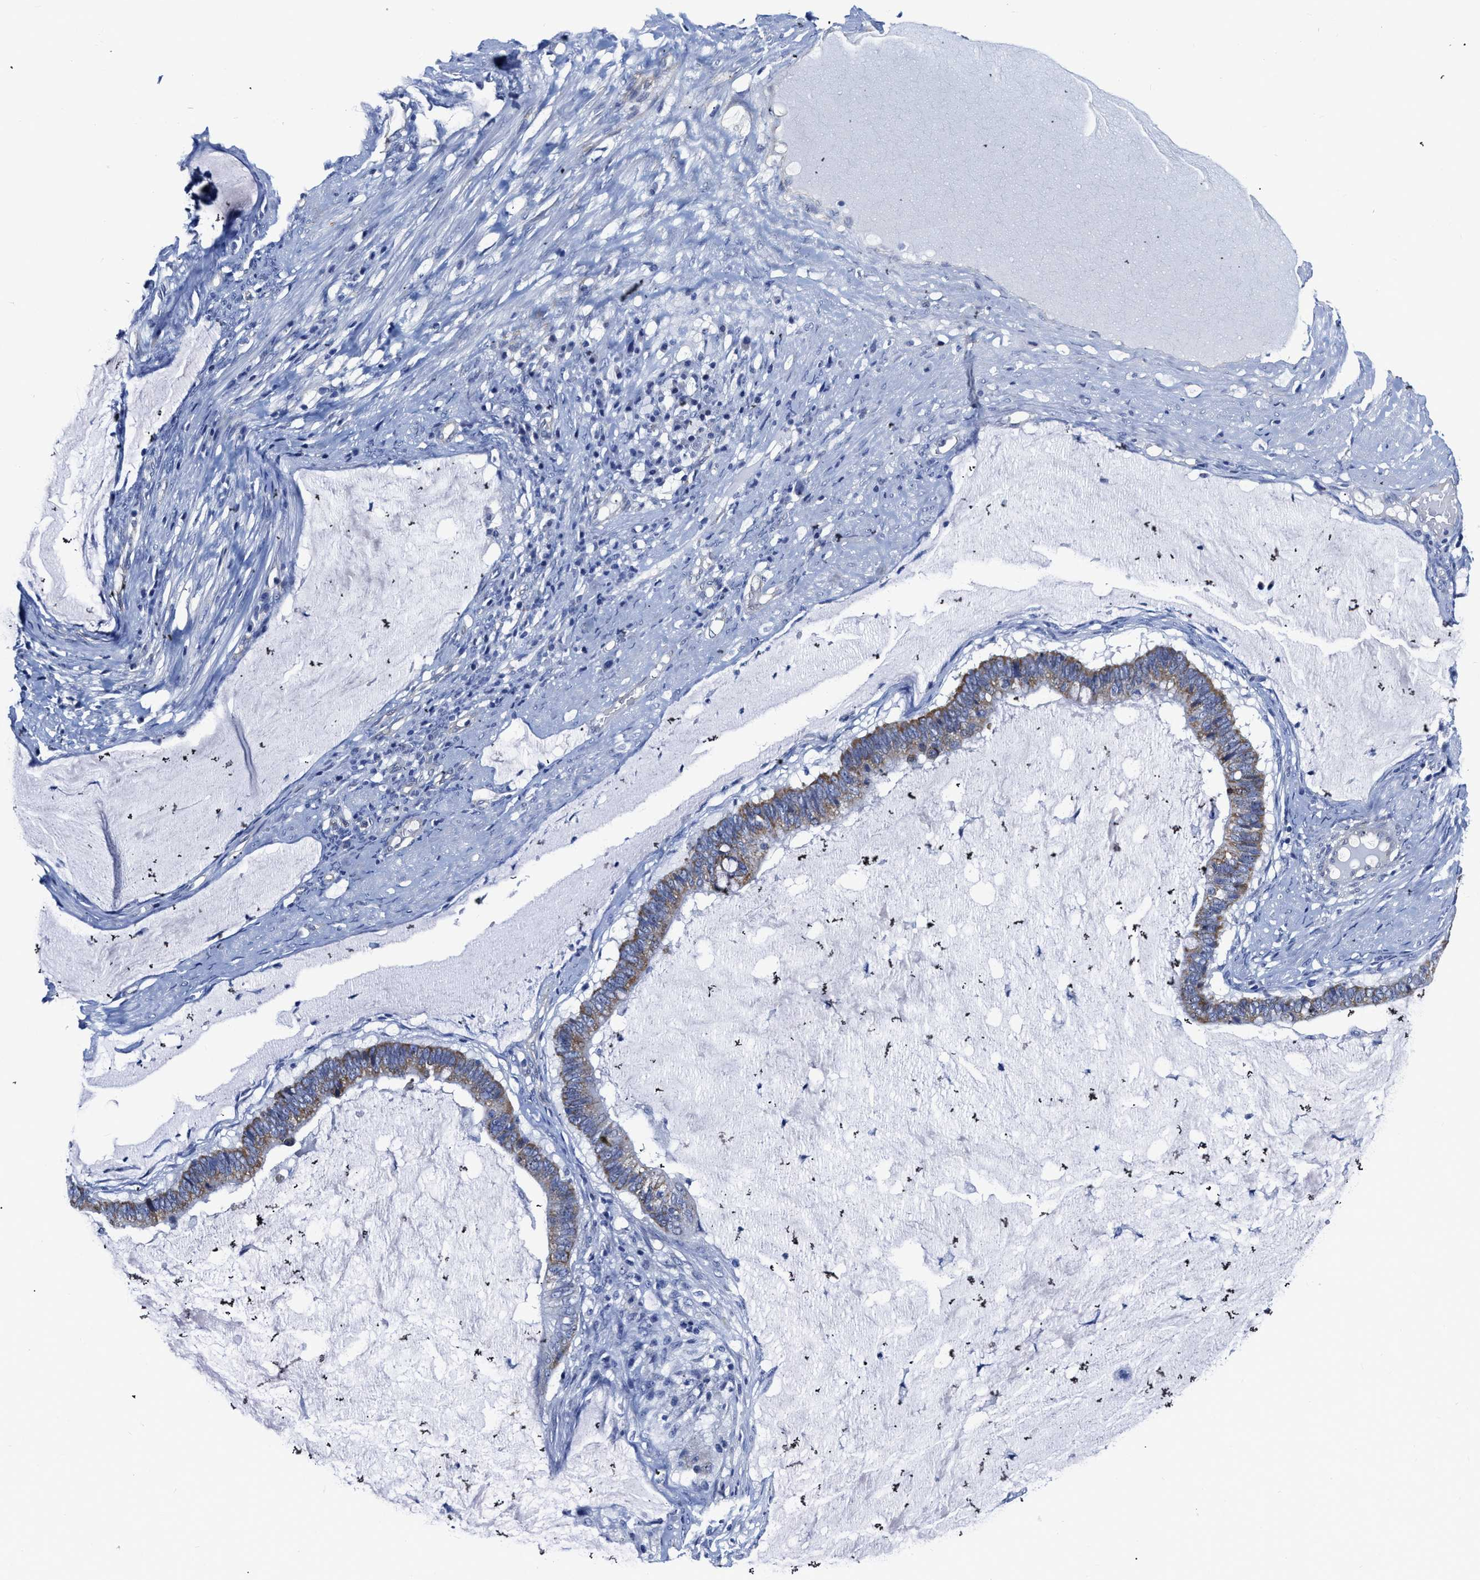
{"staining": {"intensity": "weak", "quantity": ">75%", "location": "cytoplasmic/membranous"}, "tissue": "ovarian cancer", "cell_type": "Tumor cells", "image_type": "cancer", "snomed": [{"axis": "morphology", "description": "Cystadenocarcinoma, mucinous, NOS"}, {"axis": "topography", "description": "Ovary"}], "caption": "Ovarian mucinous cystadenocarcinoma stained with a protein marker demonstrates weak staining in tumor cells.", "gene": "KCNMB3", "patient": {"sex": "female", "age": 61}}